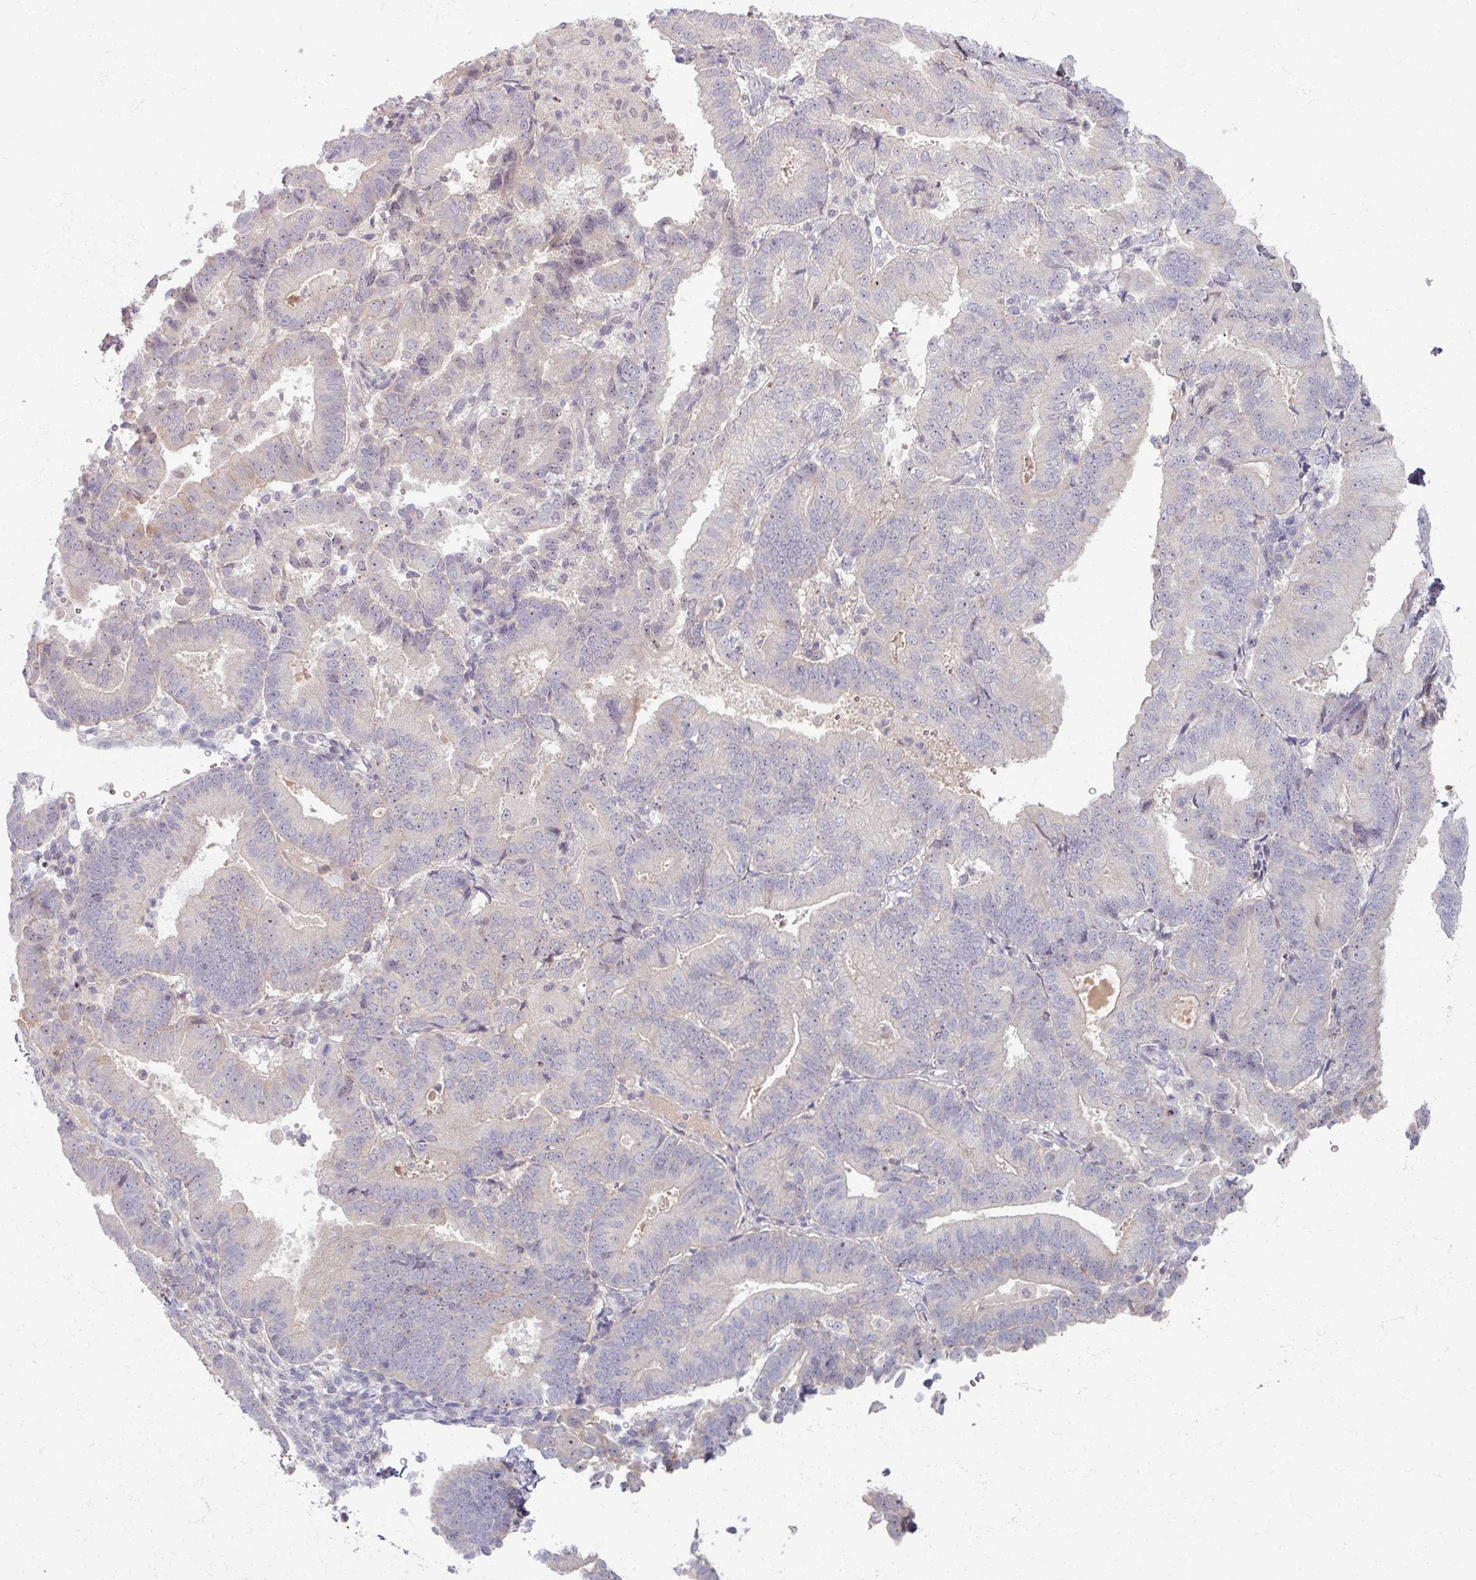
{"staining": {"intensity": "negative", "quantity": "none", "location": "none"}, "tissue": "endometrial cancer", "cell_type": "Tumor cells", "image_type": "cancer", "snomed": [{"axis": "morphology", "description": "Adenocarcinoma, NOS"}, {"axis": "topography", "description": "Endometrium"}], "caption": "Immunohistochemistry image of neoplastic tissue: adenocarcinoma (endometrial) stained with DAB (3,3'-diaminobenzidine) displays no significant protein staining in tumor cells.", "gene": "TTLL7", "patient": {"sex": "female", "age": 70}}